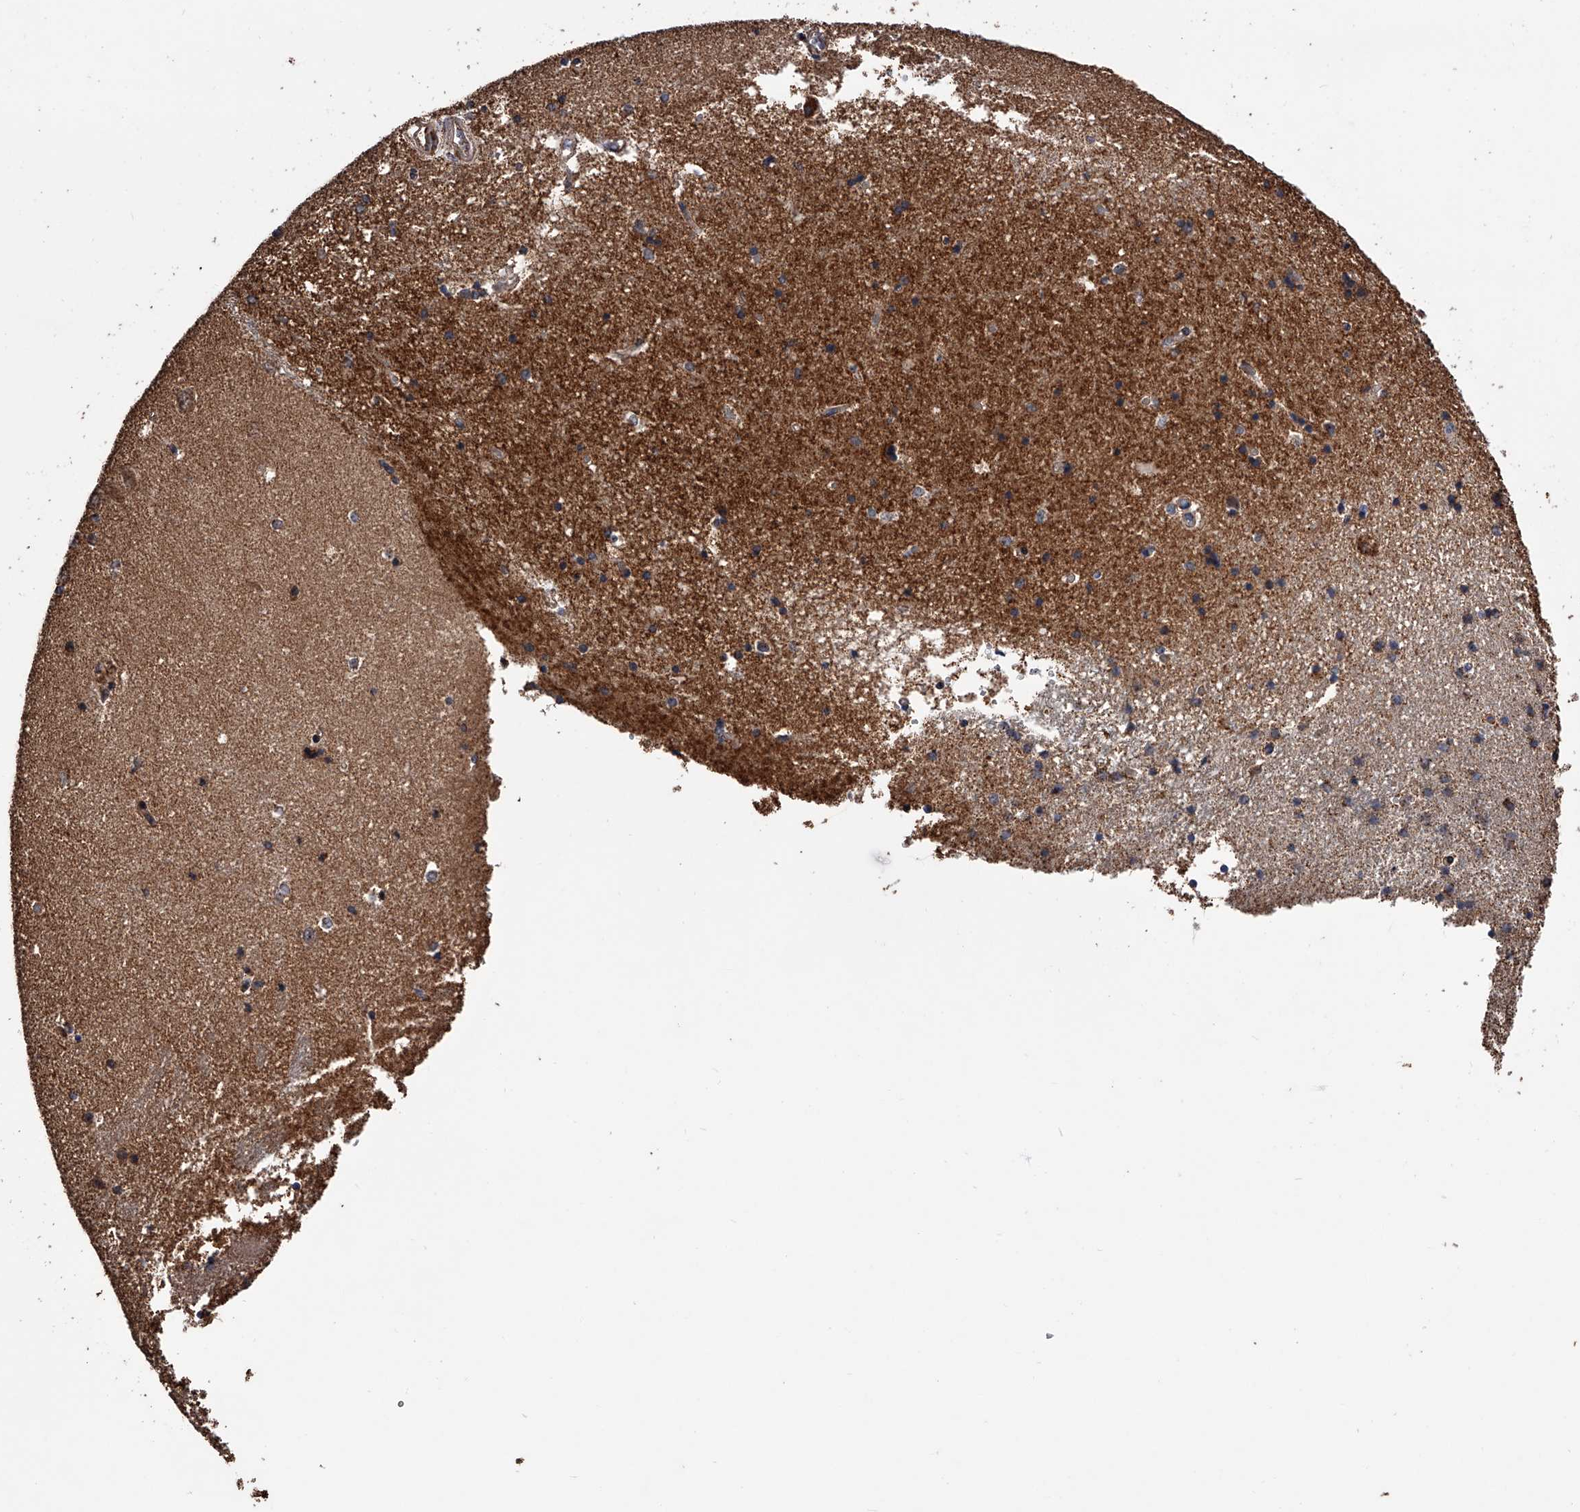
{"staining": {"intensity": "weak", "quantity": "<25%", "location": "cytoplasmic/membranous"}, "tissue": "hippocampus", "cell_type": "Glial cells", "image_type": "normal", "snomed": [{"axis": "morphology", "description": "Normal tissue, NOS"}, {"axis": "topography", "description": "Hippocampus"}], "caption": "Glial cells show no significant expression in benign hippocampus. (IHC, brightfield microscopy, high magnification).", "gene": "SMPDL3A", "patient": {"sex": "male", "age": 45}}